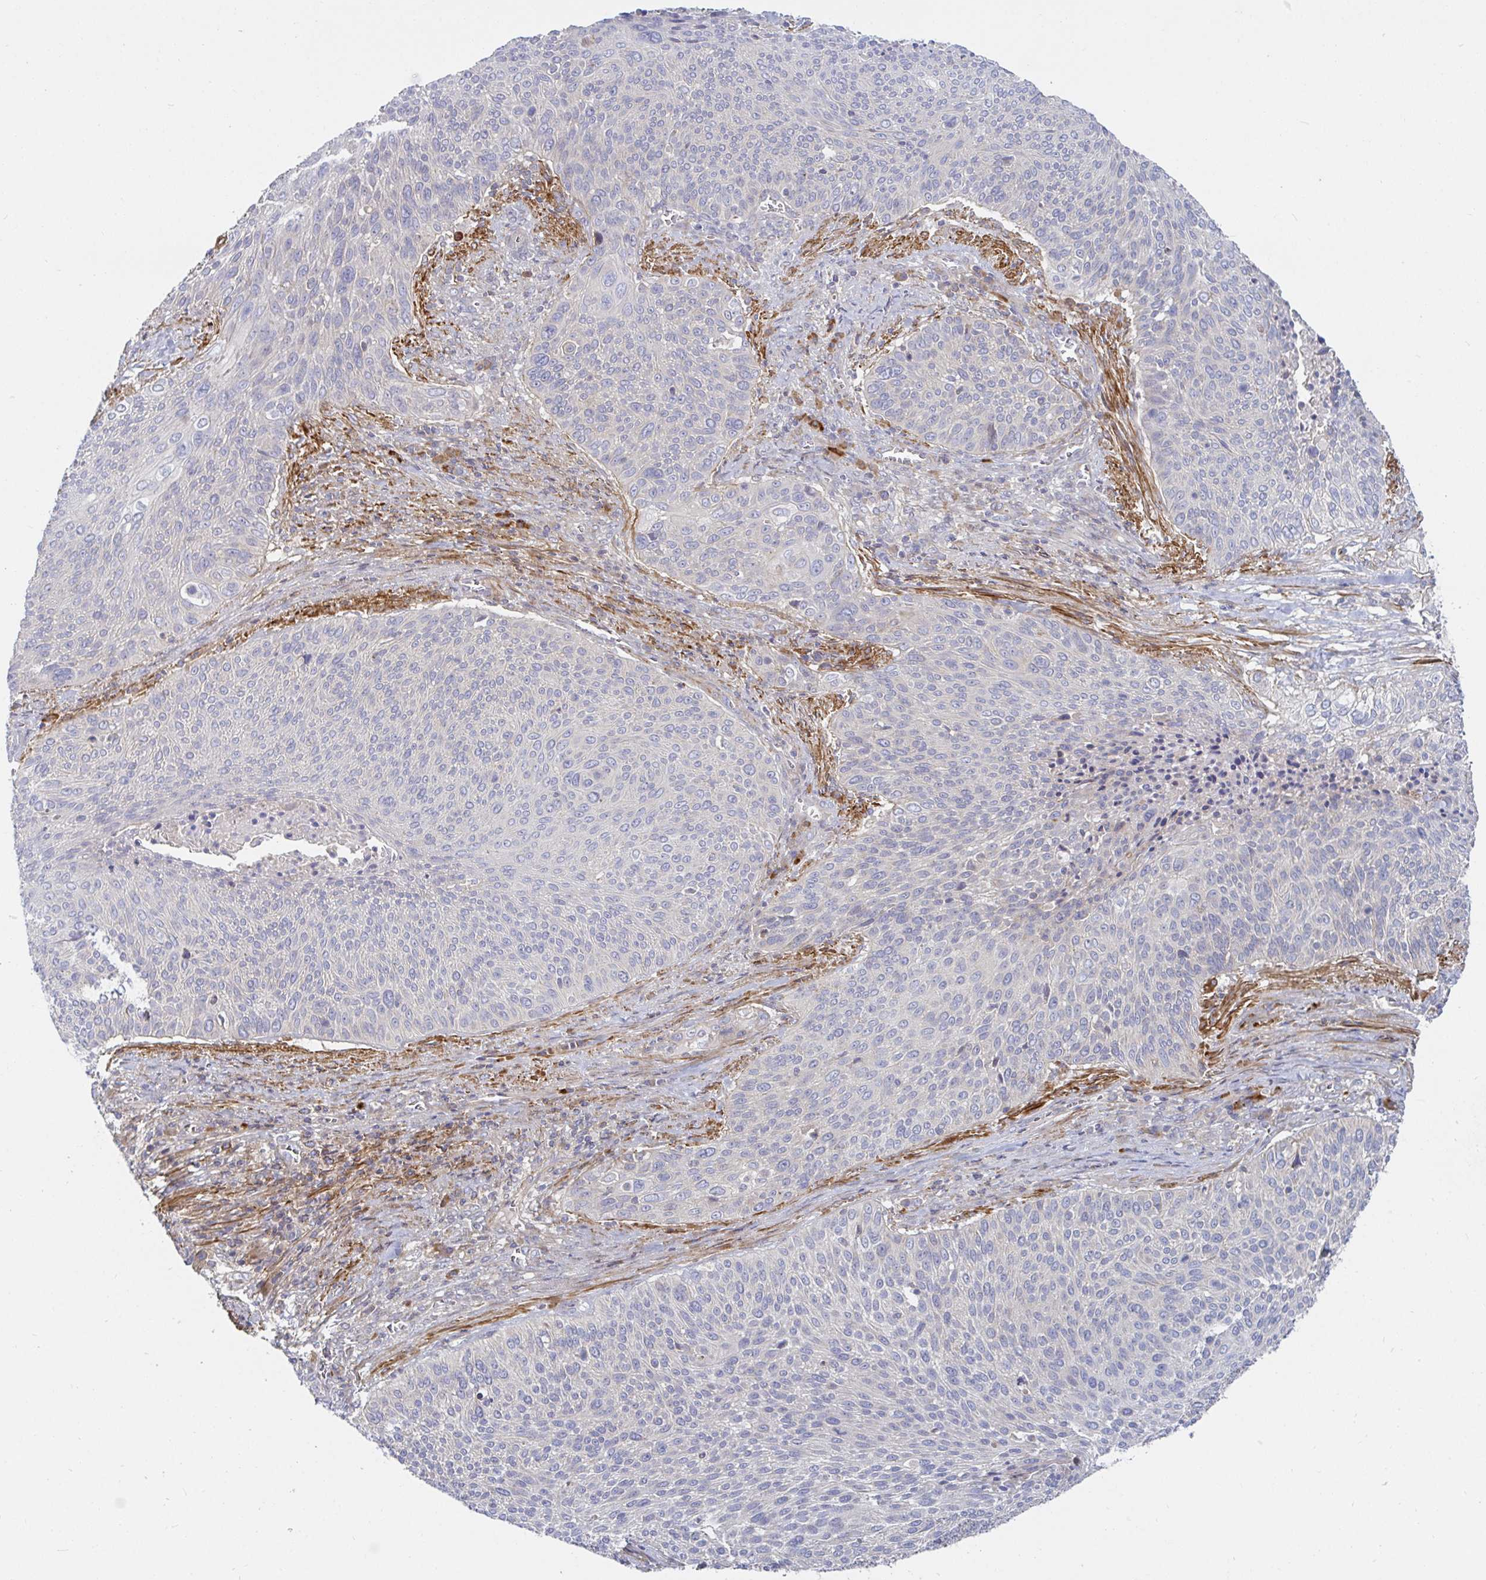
{"staining": {"intensity": "negative", "quantity": "none", "location": "none"}, "tissue": "cervical cancer", "cell_type": "Tumor cells", "image_type": "cancer", "snomed": [{"axis": "morphology", "description": "Squamous cell carcinoma, NOS"}, {"axis": "topography", "description": "Cervix"}], "caption": "This is an immunohistochemistry micrograph of cervical cancer. There is no positivity in tumor cells.", "gene": "SSH2", "patient": {"sex": "female", "age": 31}}